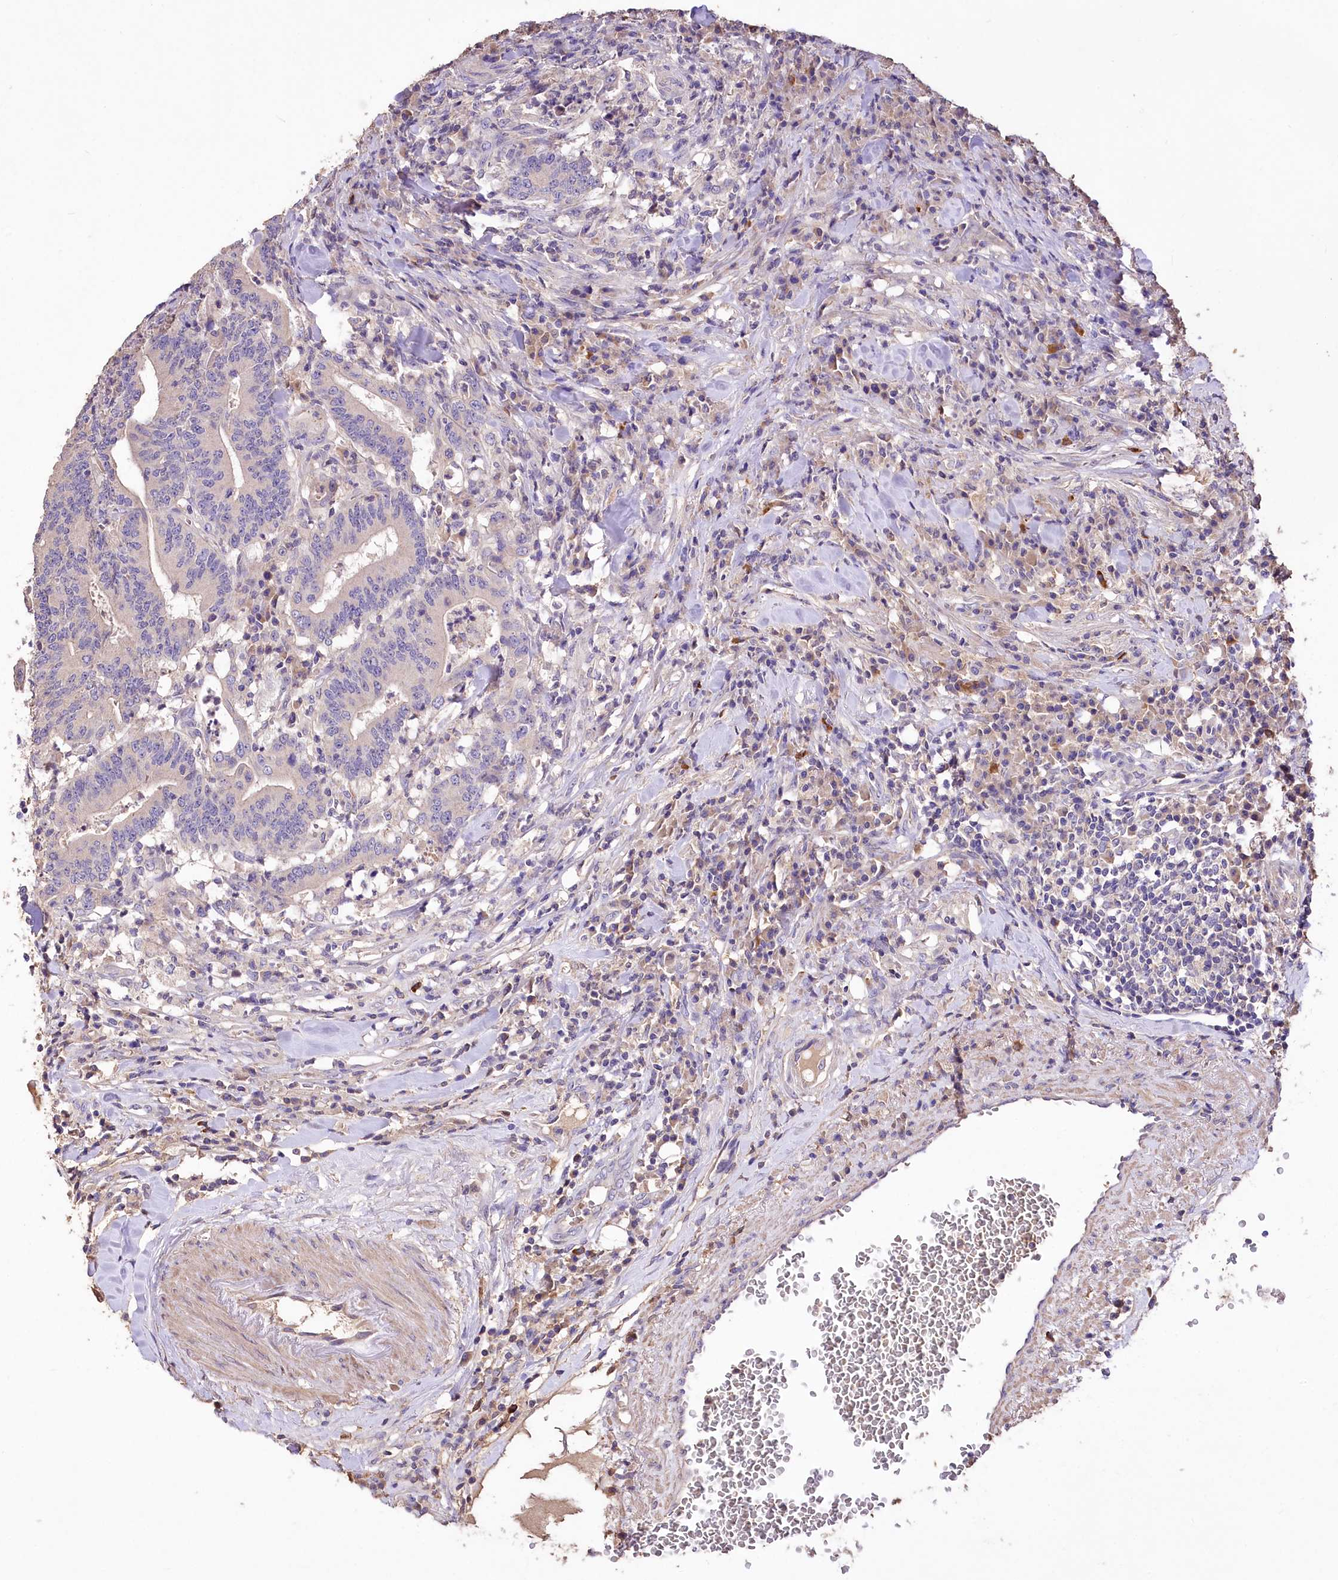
{"staining": {"intensity": "negative", "quantity": "none", "location": "none"}, "tissue": "colorectal cancer", "cell_type": "Tumor cells", "image_type": "cancer", "snomed": [{"axis": "morphology", "description": "Adenocarcinoma, NOS"}, {"axis": "topography", "description": "Colon"}], "caption": "An immunohistochemistry micrograph of colorectal cancer (adenocarcinoma) is shown. There is no staining in tumor cells of colorectal cancer (adenocarcinoma).", "gene": "PCYOX1L", "patient": {"sex": "female", "age": 66}}